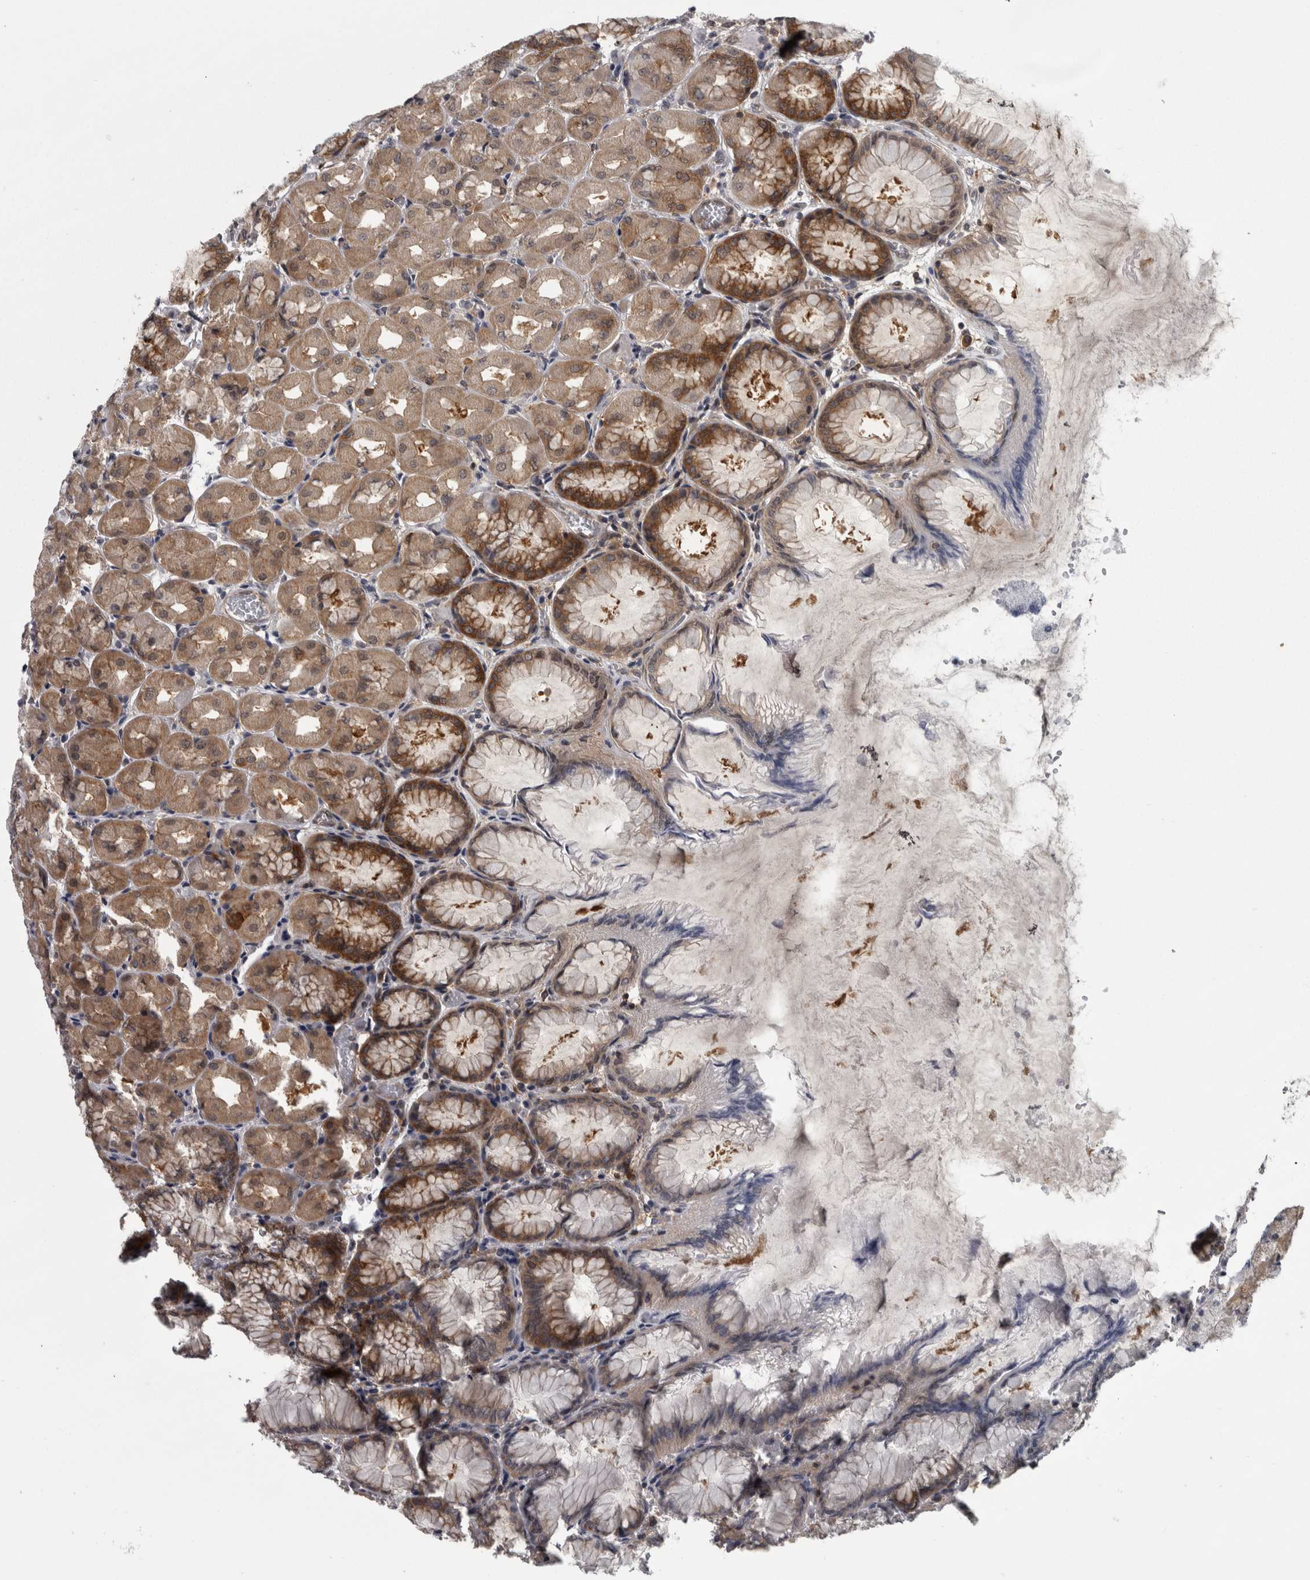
{"staining": {"intensity": "strong", "quantity": ">75%", "location": "cytoplasmic/membranous"}, "tissue": "stomach", "cell_type": "Glandular cells", "image_type": "normal", "snomed": [{"axis": "morphology", "description": "Normal tissue, NOS"}, {"axis": "topography", "description": "Stomach, upper"}], "caption": "Glandular cells demonstrate high levels of strong cytoplasmic/membranous expression in approximately >75% of cells in benign human stomach.", "gene": "CACYBP", "patient": {"sex": "female", "age": 56}}